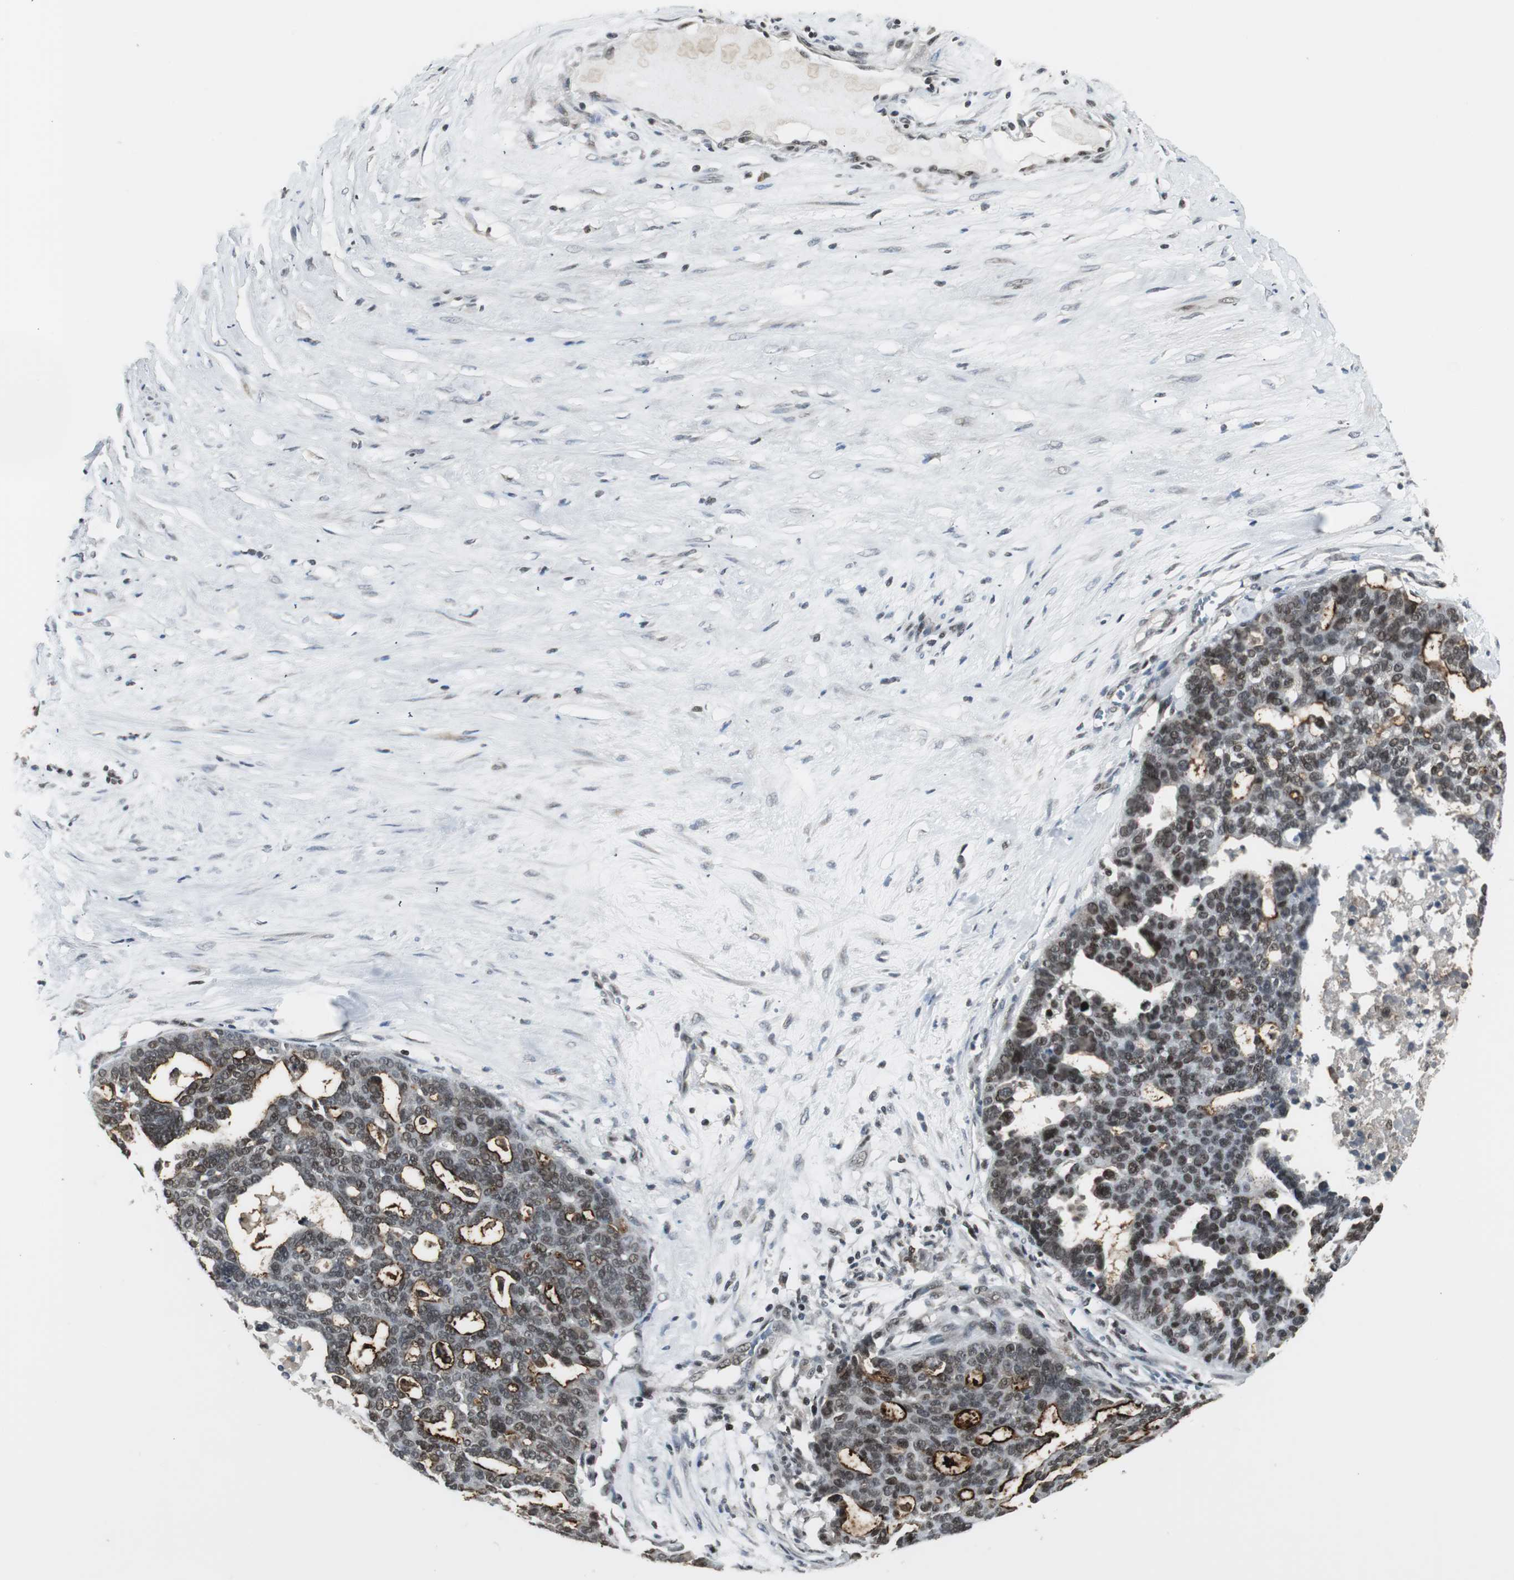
{"staining": {"intensity": "moderate", "quantity": ">75%", "location": "nuclear"}, "tissue": "ovarian cancer", "cell_type": "Tumor cells", "image_type": "cancer", "snomed": [{"axis": "morphology", "description": "Cystadenocarcinoma, serous, NOS"}, {"axis": "topography", "description": "Ovary"}], "caption": "A medium amount of moderate nuclear expression is appreciated in about >75% of tumor cells in serous cystadenocarcinoma (ovarian) tissue.", "gene": "MPG", "patient": {"sex": "female", "age": 59}}